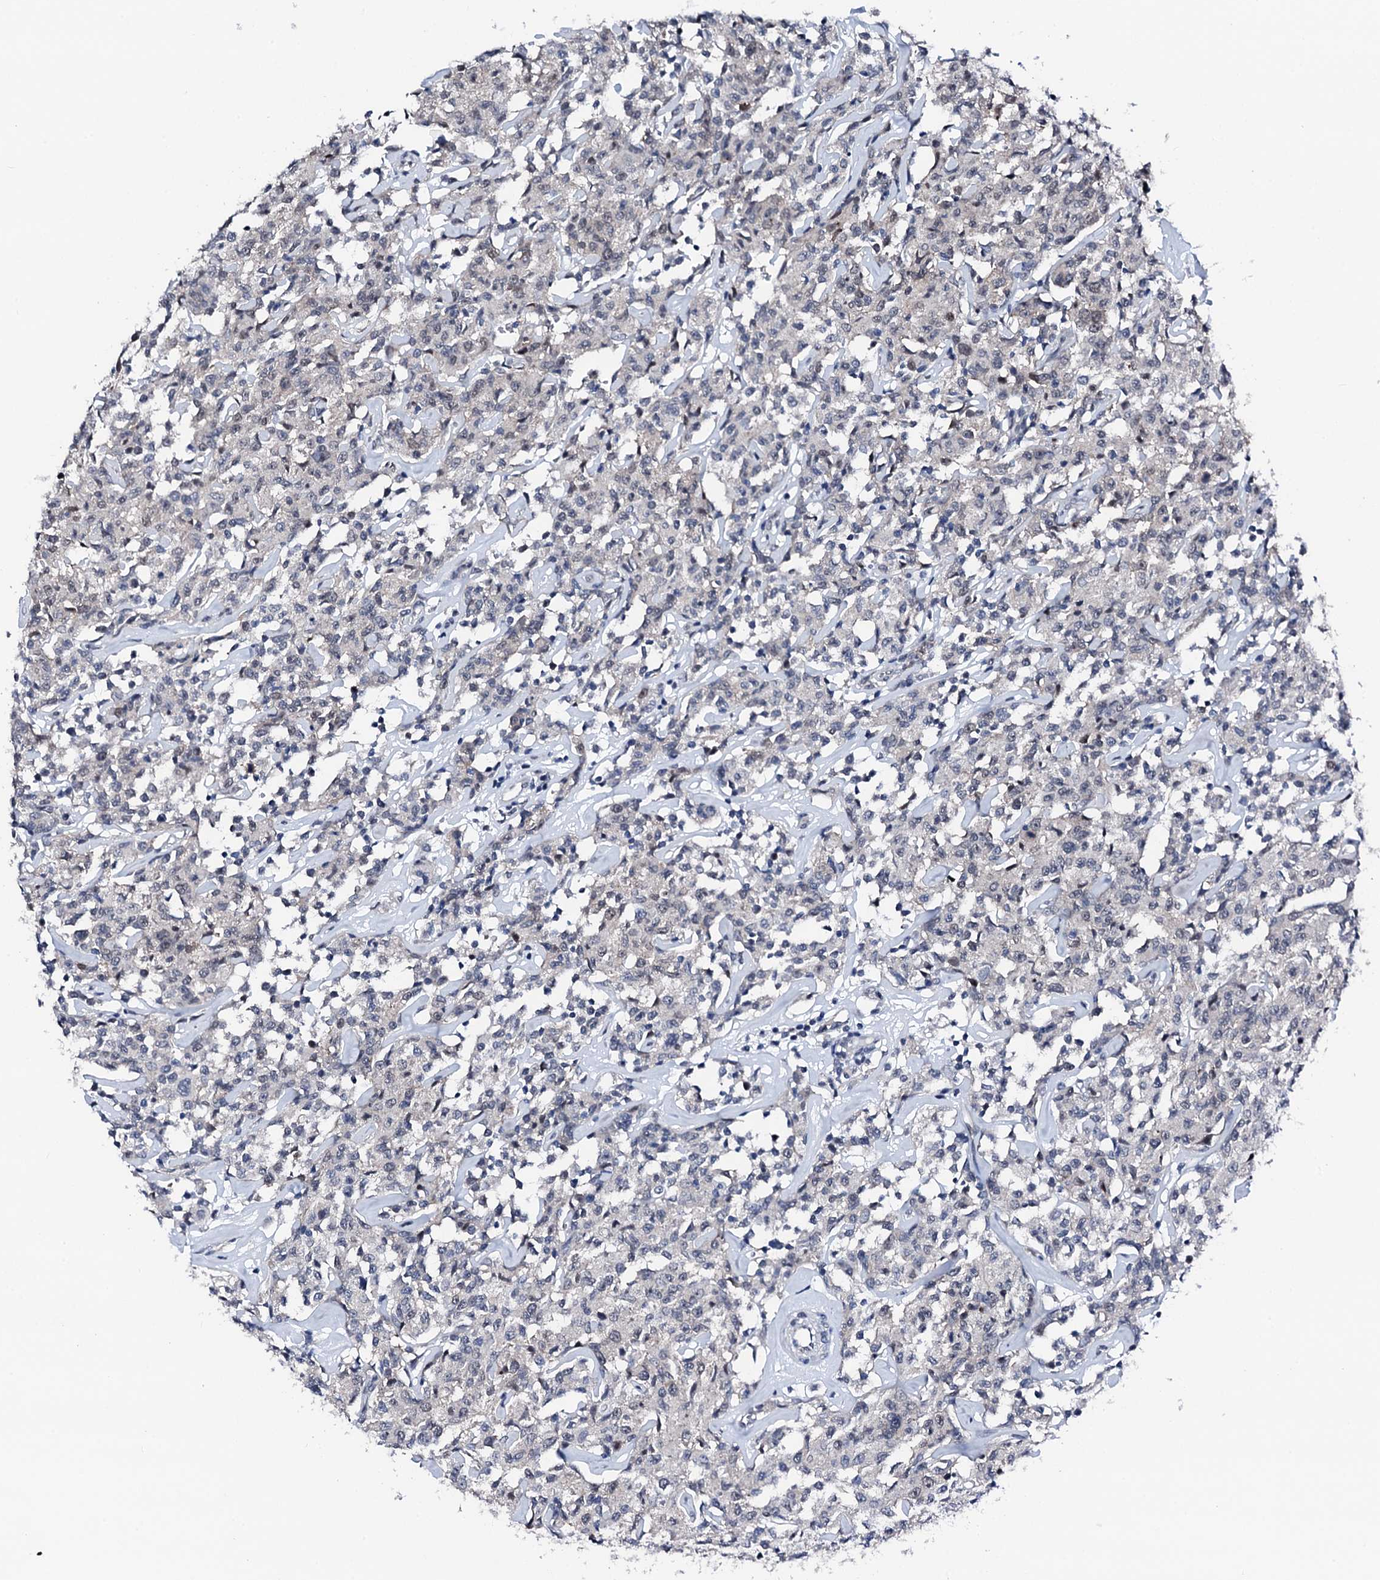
{"staining": {"intensity": "negative", "quantity": "none", "location": "none"}, "tissue": "lymphoma", "cell_type": "Tumor cells", "image_type": "cancer", "snomed": [{"axis": "morphology", "description": "Malignant lymphoma, non-Hodgkin's type, Low grade"}, {"axis": "topography", "description": "Small intestine"}], "caption": "DAB immunohistochemical staining of lymphoma displays no significant staining in tumor cells.", "gene": "TRAFD1", "patient": {"sex": "female", "age": 59}}